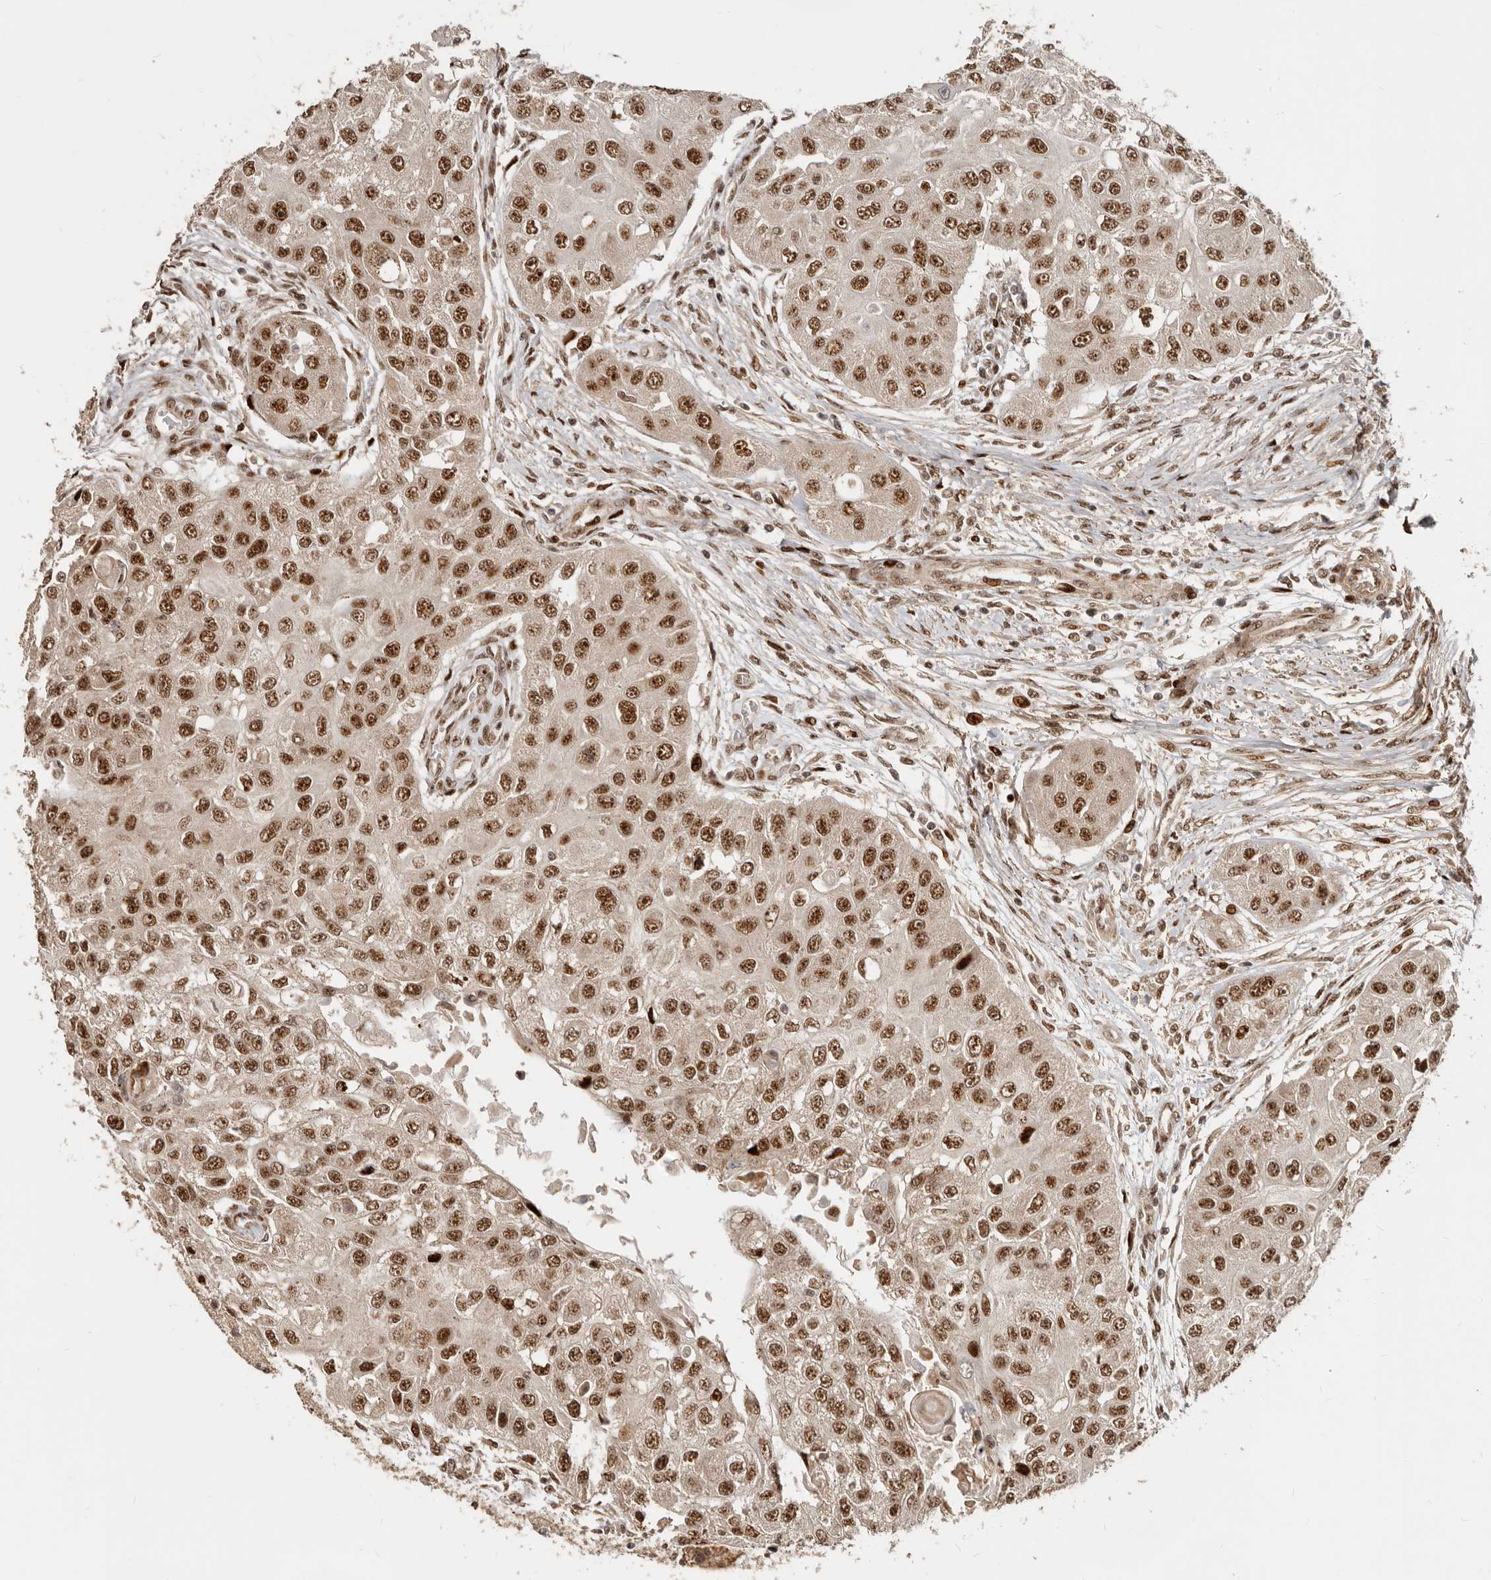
{"staining": {"intensity": "moderate", "quantity": ">75%", "location": "nuclear"}, "tissue": "head and neck cancer", "cell_type": "Tumor cells", "image_type": "cancer", "snomed": [{"axis": "morphology", "description": "Normal tissue, NOS"}, {"axis": "morphology", "description": "Squamous cell carcinoma, NOS"}, {"axis": "topography", "description": "Skeletal muscle"}, {"axis": "topography", "description": "Head-Neck"}], "caption": "Moderate nuclear staining is seen in approximately >75% of tumor cells in head and neck cancer.", "gene": "GPBP1L1", "patient": {"sex": "male", "age": 51}}